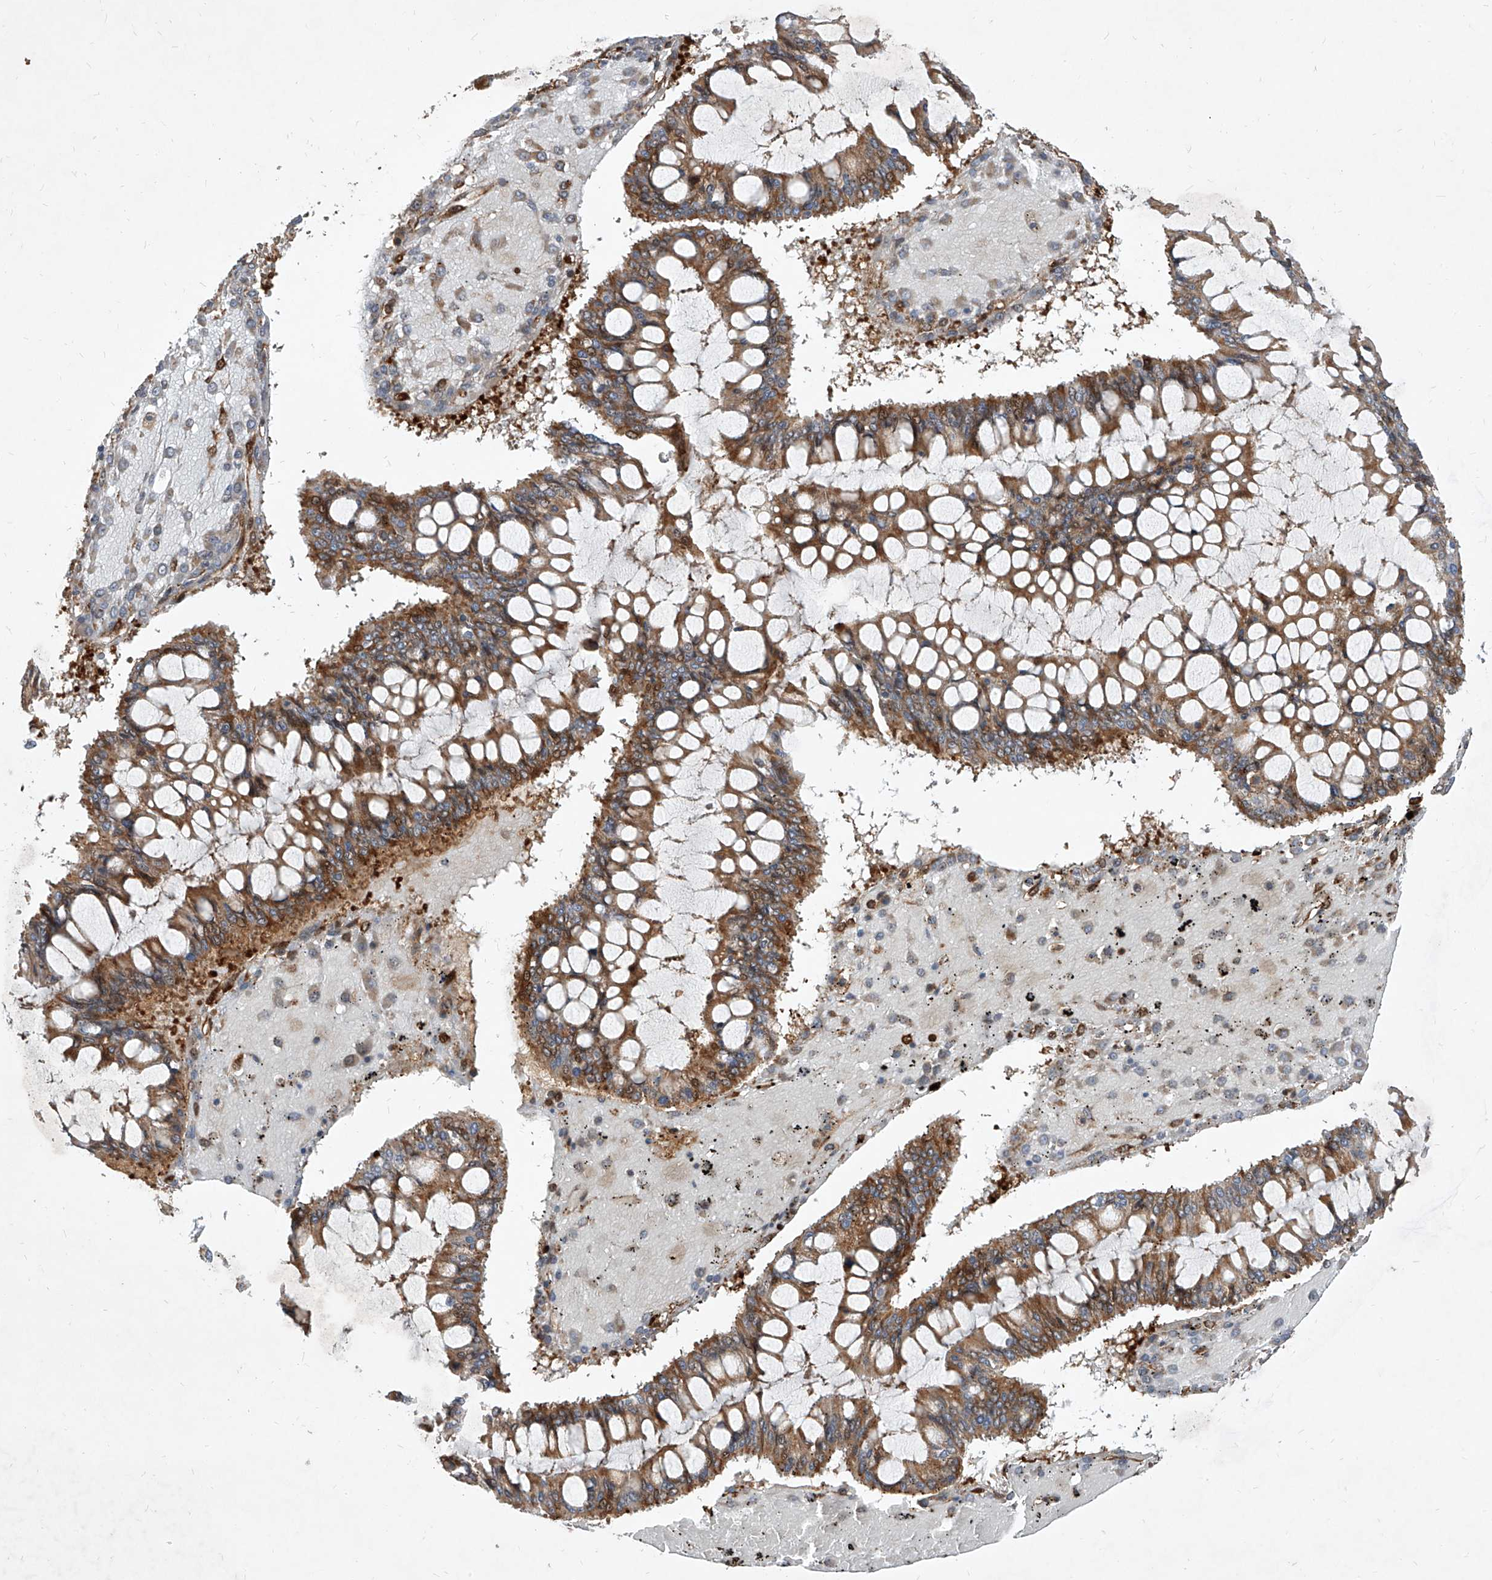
{"staining": {"intensity": "moderate", "quantity": ">75%", "location": "cytoplasmic/membranous"}, "tissue": "ovarian cancer", "cell_type": "Tumor cells", "image_type": "cancer", "snomed": [{"axis": "morphology", "description": "Cystadenocarcinoma, mucinous, NOS"}, {"axis": "topography", "description": "Ovary"}], "caption": "Tumor cells display moderate cytoplasmic/membranous staining in about >75% of cells in ovarian mucinous cystadenocarcinoma.", "gene": "MAGED2", "patient": {"sex": "female", "age": 73}}